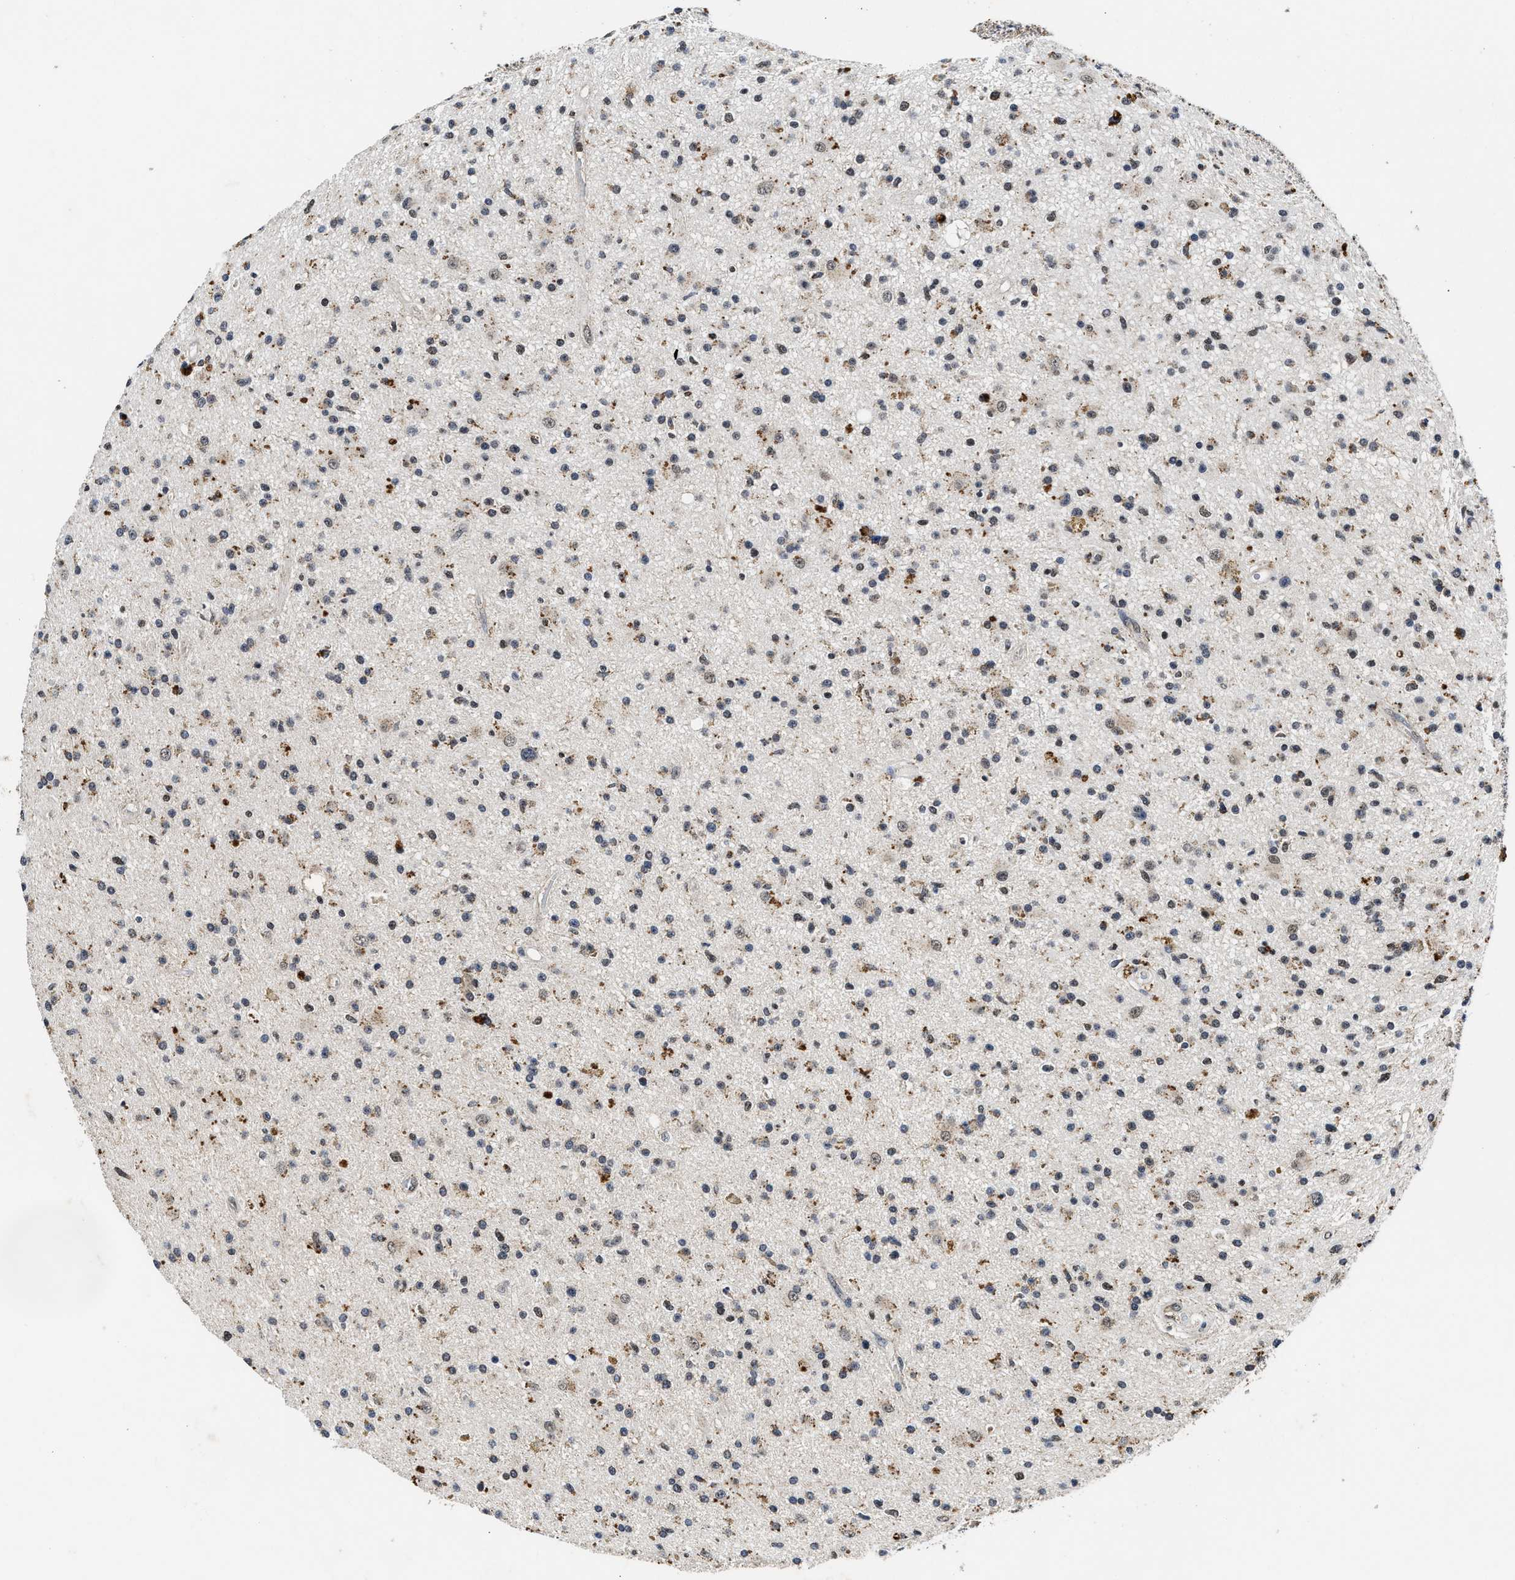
{"staining": {"intensity": "weak", "quantity": "<25%", "location": "cytoplasmic/membranous,nuclear"}, "tissue": "glioma", "cell_type": "Tumor cells", "image_type": "cancer", "snomed": [{"axis": "morphology", "description": "Glioma, malignant, High grade"}, {"axis": "topography", "description": "Brain"}], "caption": "High magnification brightfield microscopy of glioma stained with DAB (3,3'-diaminobenzidine) (brown) and counterstained with hematoxylin (blue): tumor cells show no significant positivity.", "gene": "ACOX1", "patient": {"sex": "male", "age": 33}}